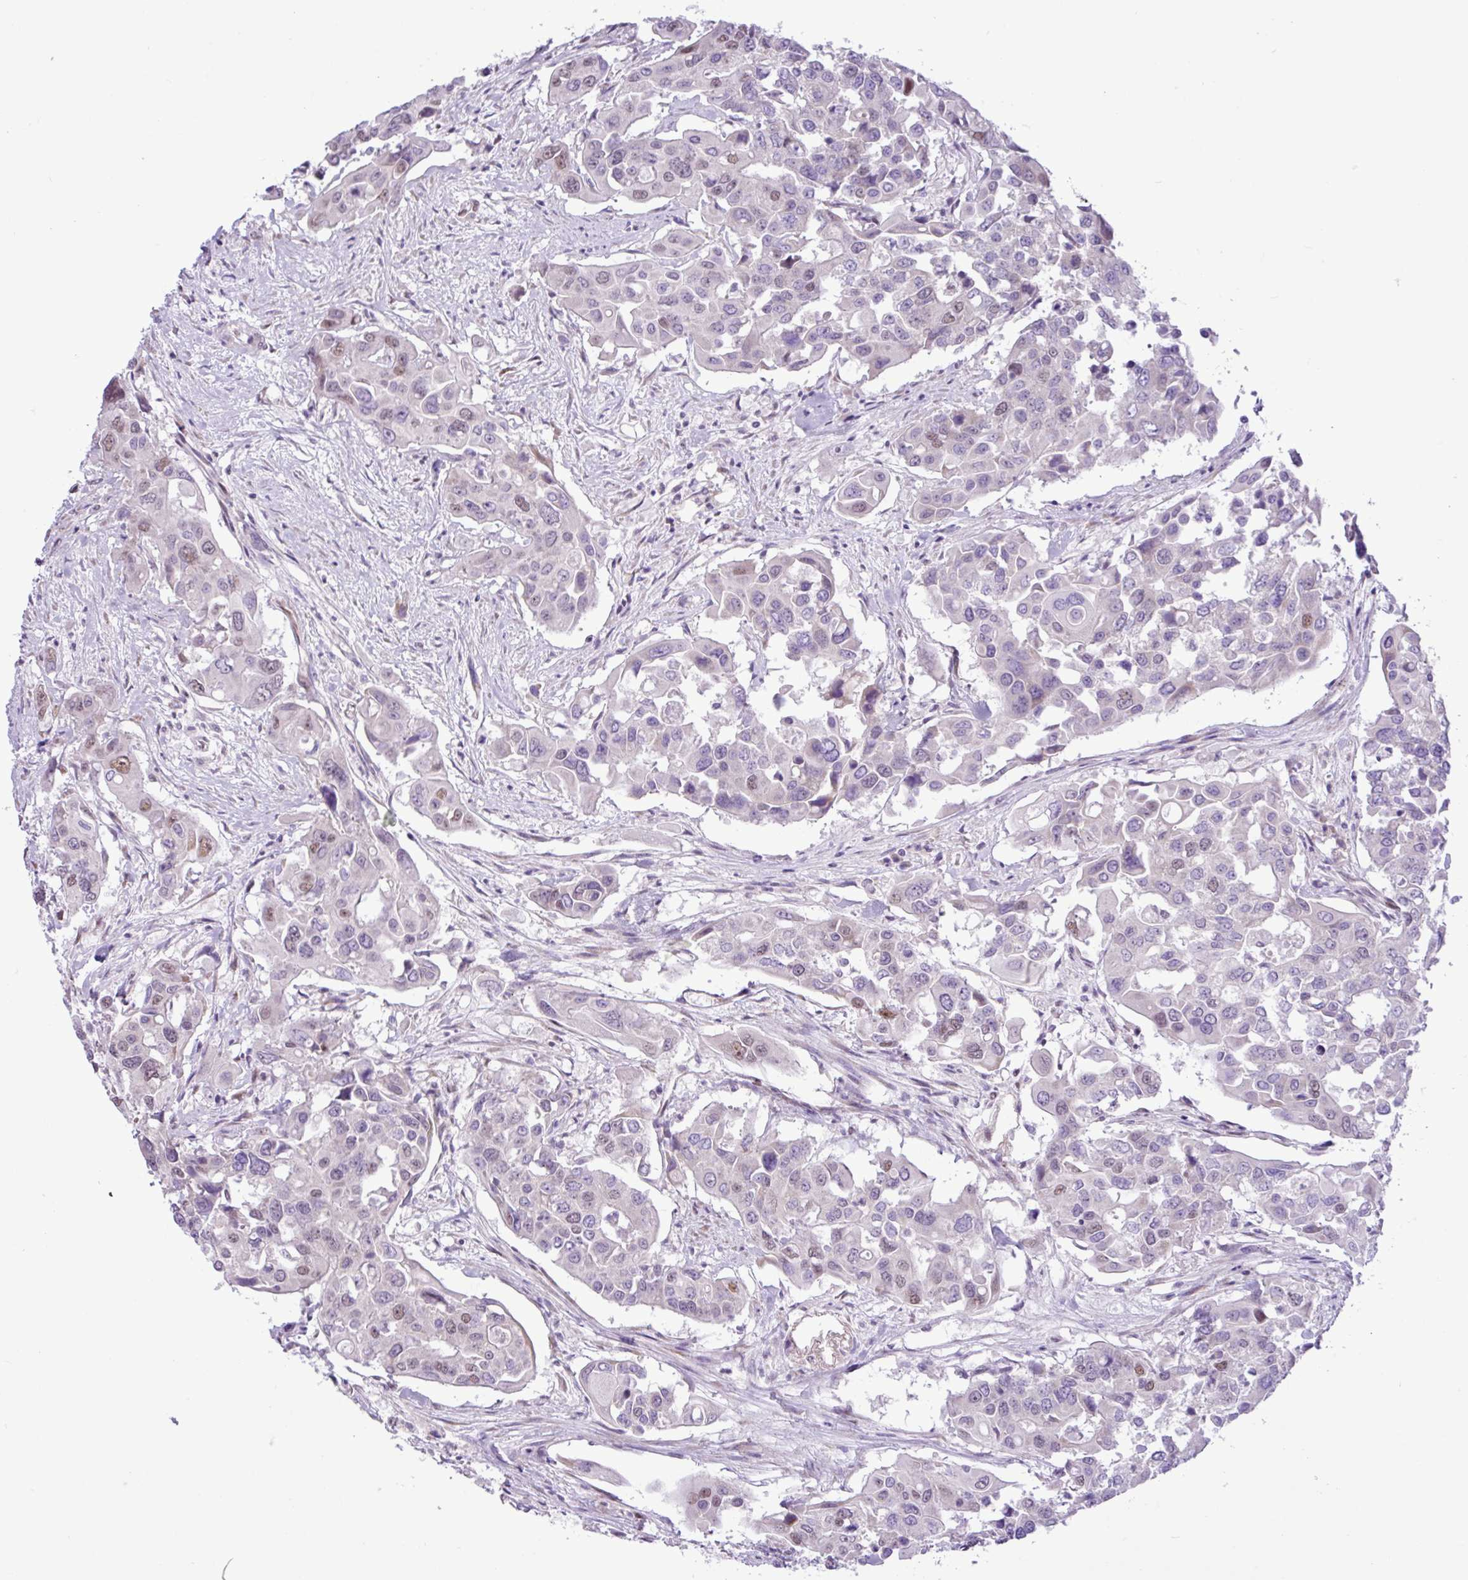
{"staining": {"intensity": "moderate", "quantity": "<25%", "location": "nuclear"}, "tissue": "colorectal cancer", "cell_type": "Tumor cells", "image_type": "cancer", "snomed": [{"axis": "morphology", "description": "Adenocarcinoma, NOS"}, {"axis": "topography", "description": "Colon"}], "caption": "This histopathology image reveals immunohistochemistry staining of colorectal cancer, with low moderate nuclear positivity in about <25% of tumor cells.", "gene": "ELOA2", "patient": {"sex": "male", "age": 77}}